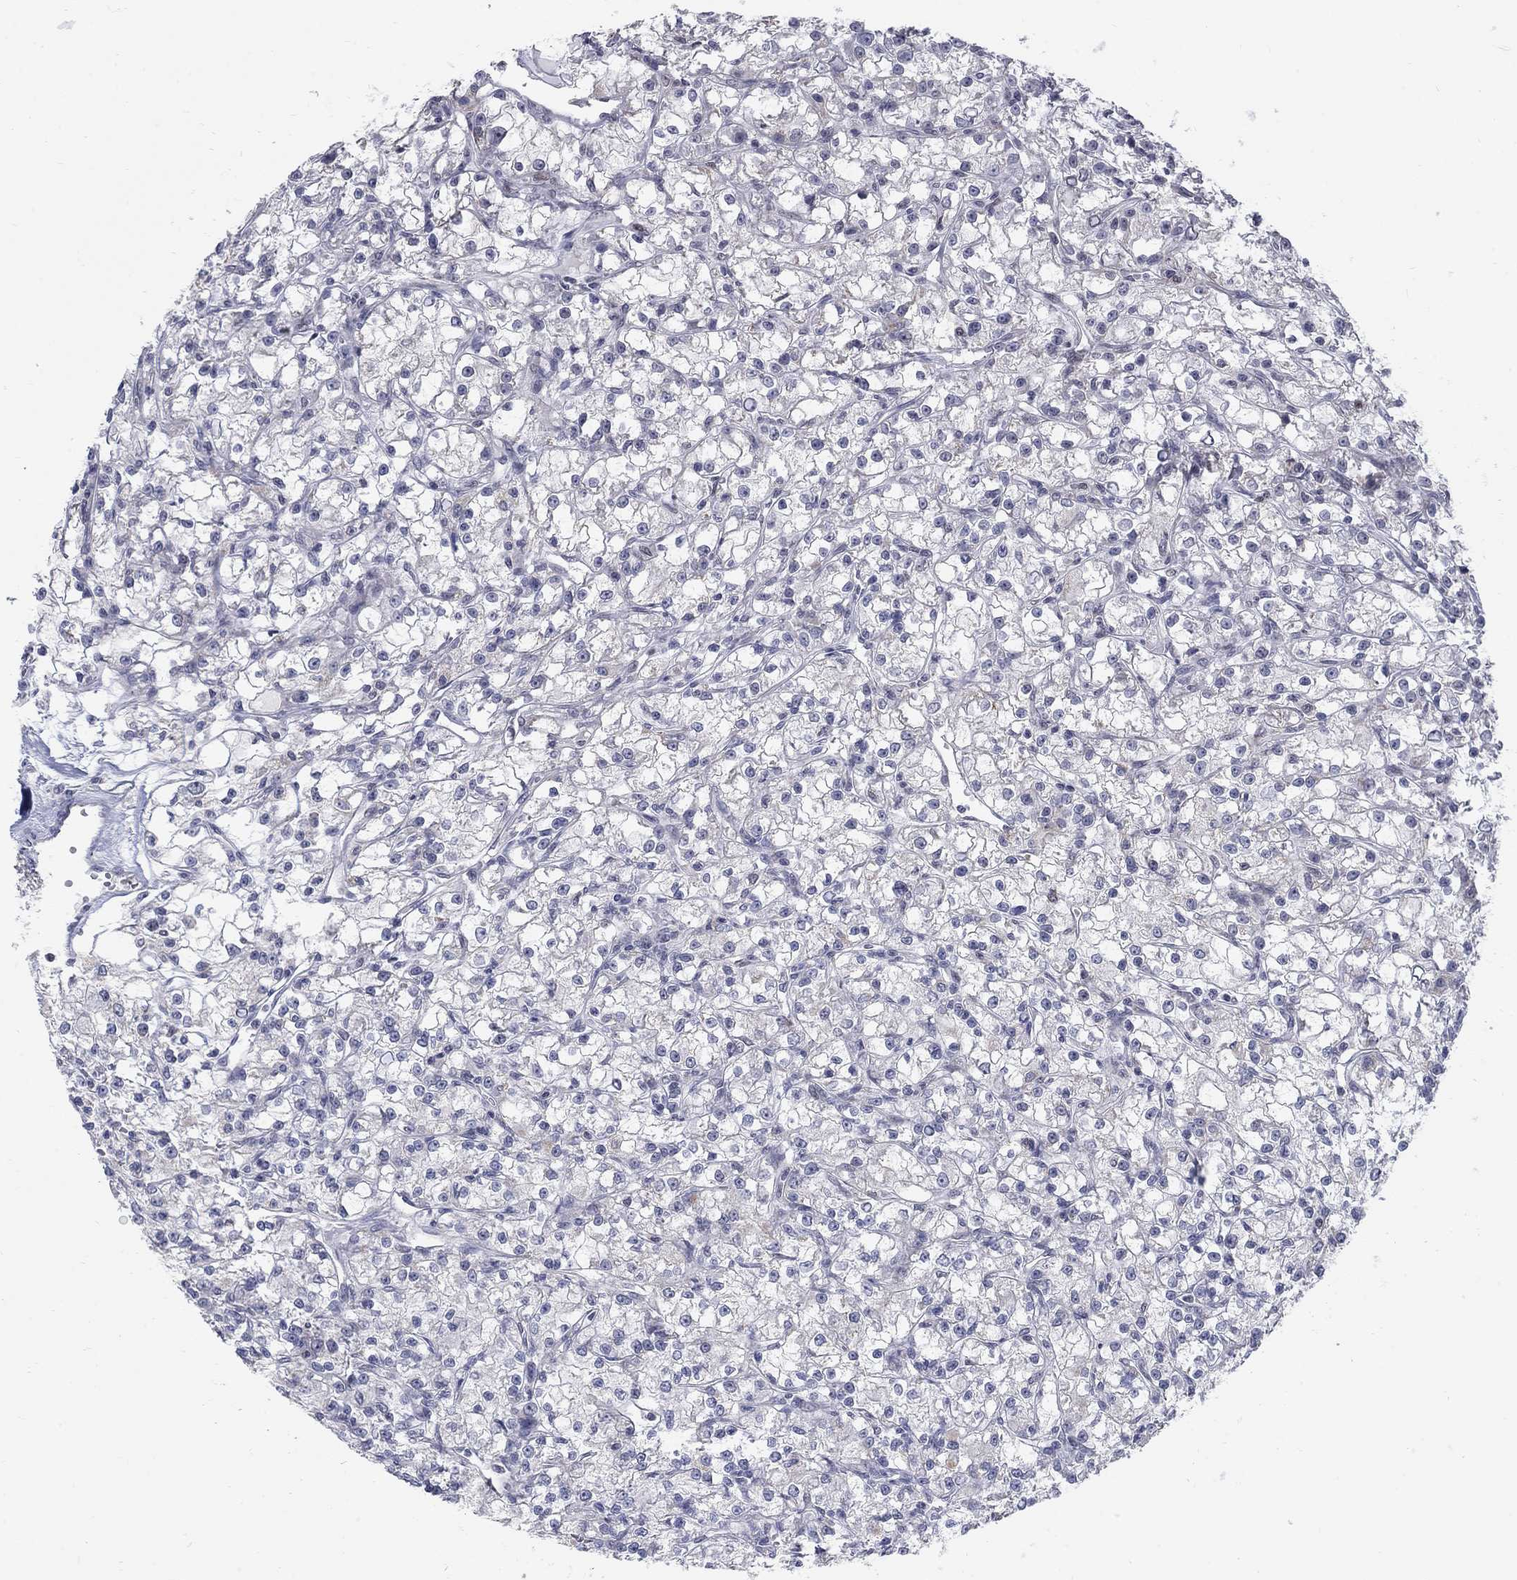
{"staining": {"intensity": "negative", "quantity": "none", "location": "none"}, "tissue": "renal cancer", "cell_type": "Tumor cells", "image_type": "cancer", "snomed": [{"axis": "morphology", "description": "Adenocarcinoma, NOS"}, {"axis": "topography", "description": "Kidney"}], "caption": "Immunohistochemistry (IHC) photomicrograph of neoplastic tissue: renal adenocarcinoma stained with DAB (3,3'-diaminobenzidine) reveals no significant protein staining in tumor cells. (DAB IHC visualized using brightfield microscopy, high magnification).", "gene": "GCFC2", "patient": {"sex": "female", "age": 59}}